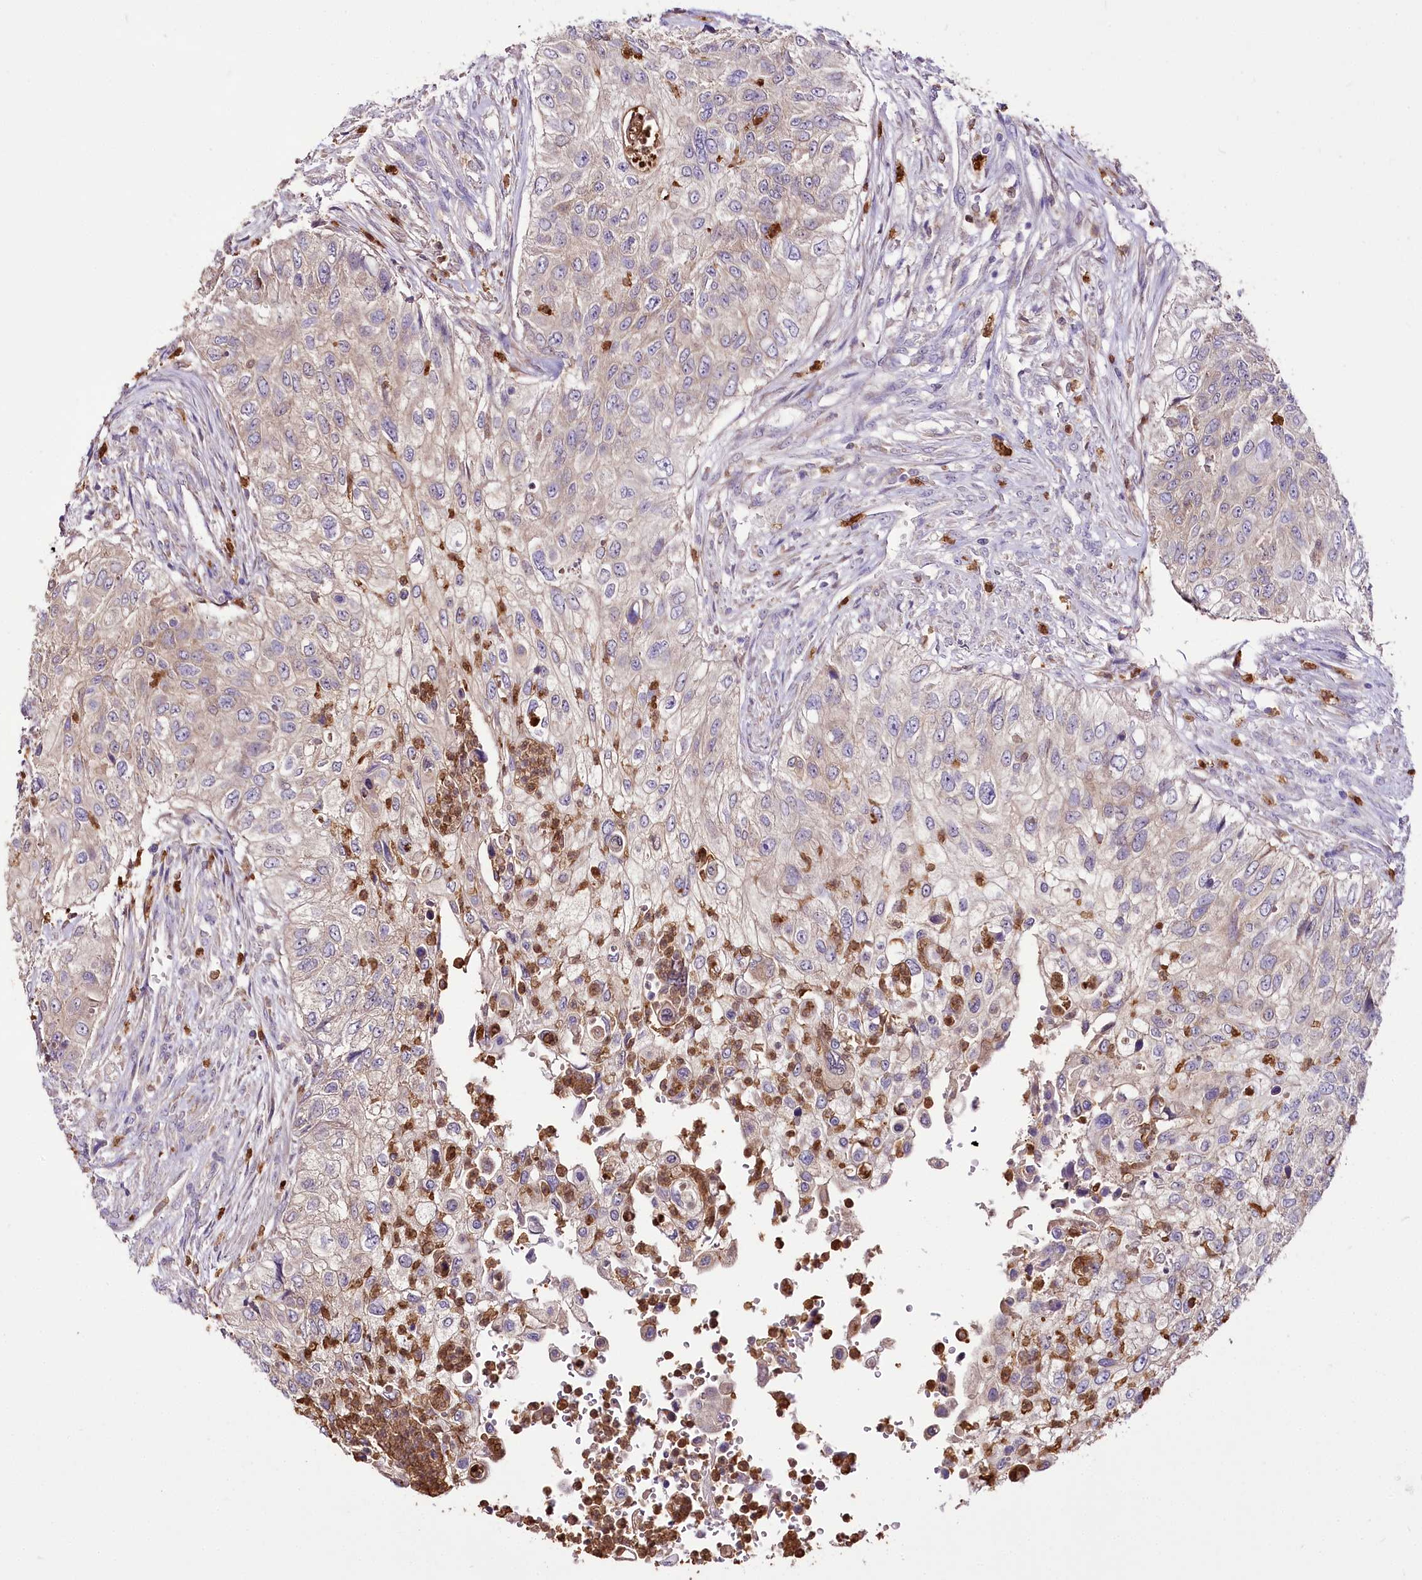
{"staining": {"intensity": "weak", "quantity": "25%-75%", "location": "cytoplasmic/membranous"}, "tissue": "urothelial cancer", "cell_type": "Tumor cells", "image_type": "cancer", "snomed": [{"axis": "morphology", "description": "Urothelial carcinoma, High grade"}, {"axis": "topography", "description": "Urinary bladder"}], "caption": "Brown immunohistochemical staining in human urothelial cancer demonstrates weak cytoplasmic/membranous positivity in approximately 25%-75% of tumor cells.", "gene": "DPYD", "patient": {"sex": "female", "age": 60}}